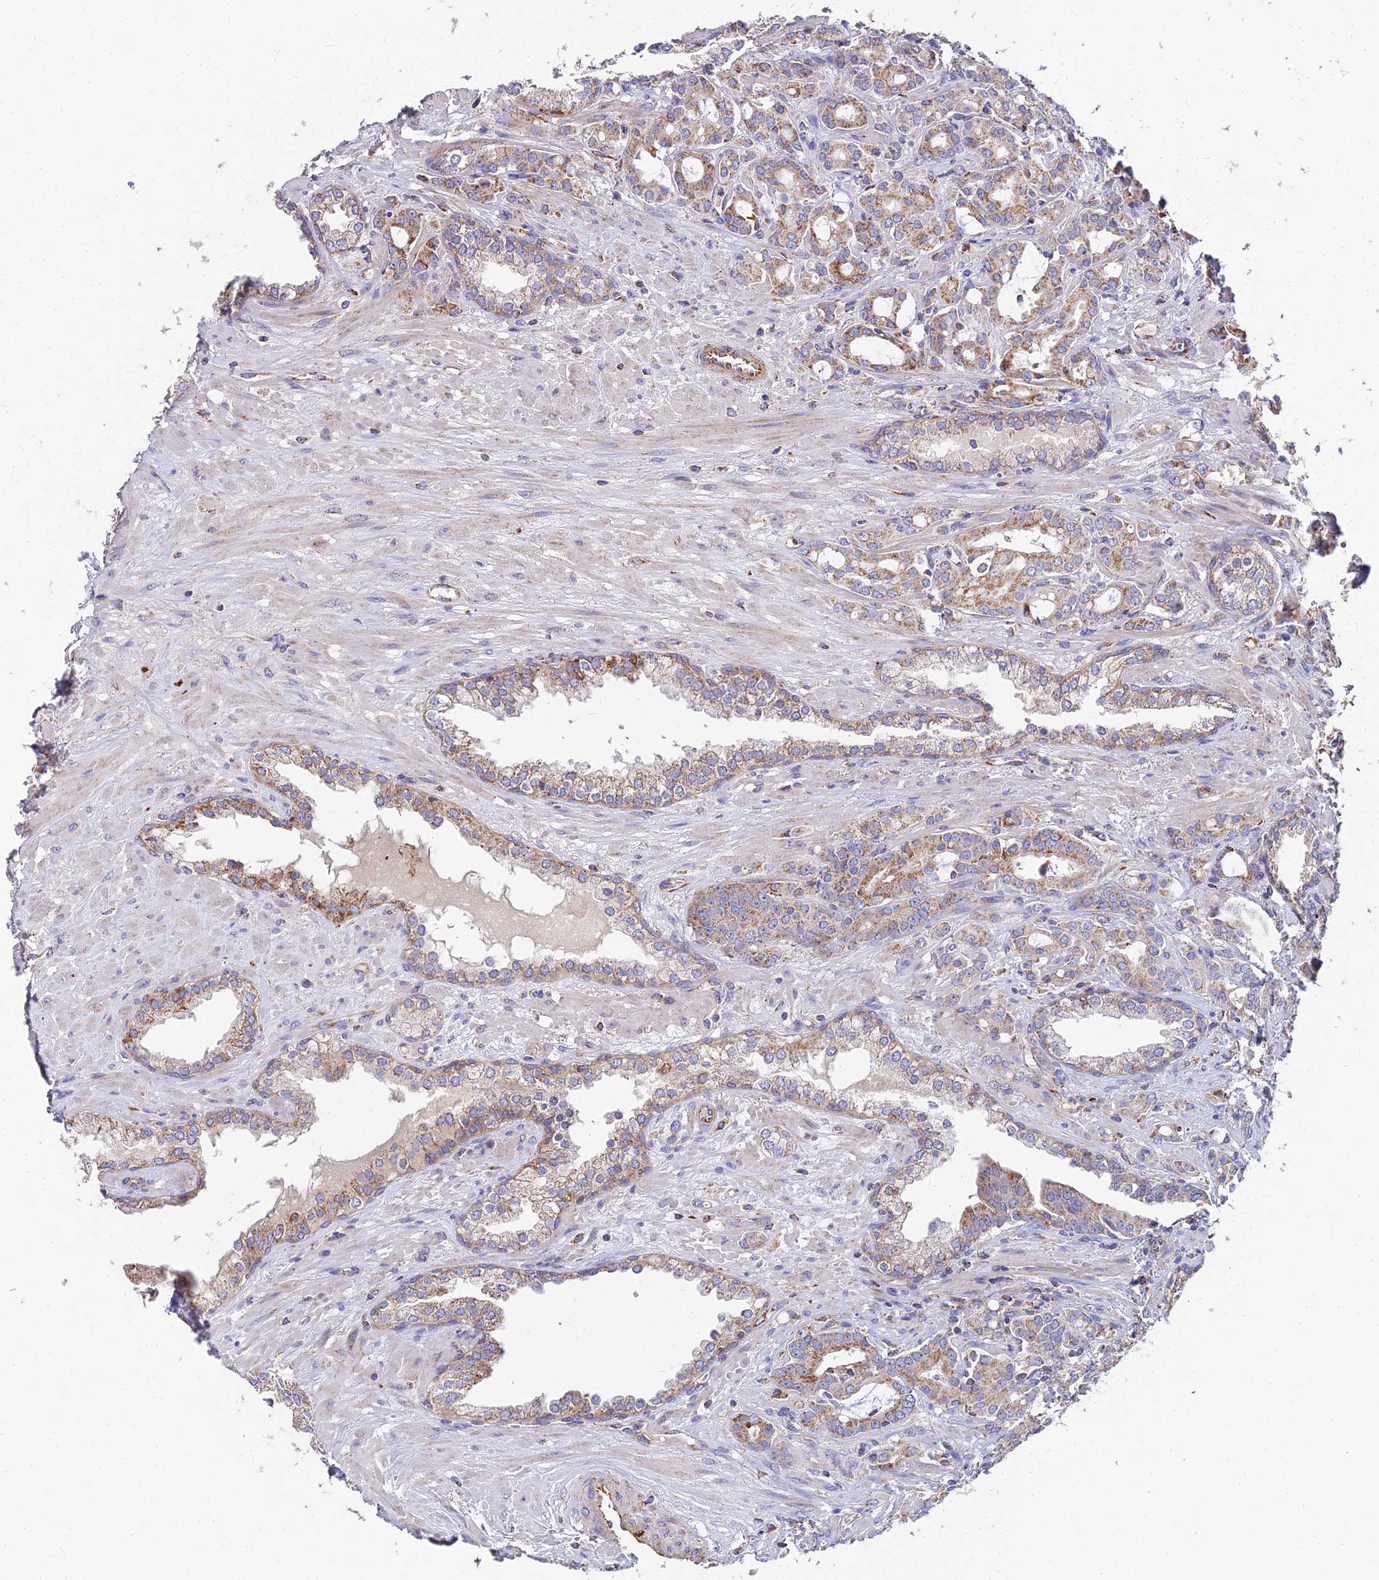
{"staining": {"intensity": "moderate", "quantity": ">75%", "location": "cytoplasmic/membranous"}, "tissue": "prostate cancer", "cell_type": "Tumor cells", "image_type": "cancer", "snomed": [{"axis": "morphology", "description": "Adenocarcinoma, High grade"}, {"axis": "topography", "description": "Prostate"}], "caption": "Protein staining of prostate cancer tissue shows moderate cytoplasmic/membranous positivity in approximately >75% of tumor cells.", "gene": "NIPSNAP3A", "patient": {"sex": "male", "age": 72}}